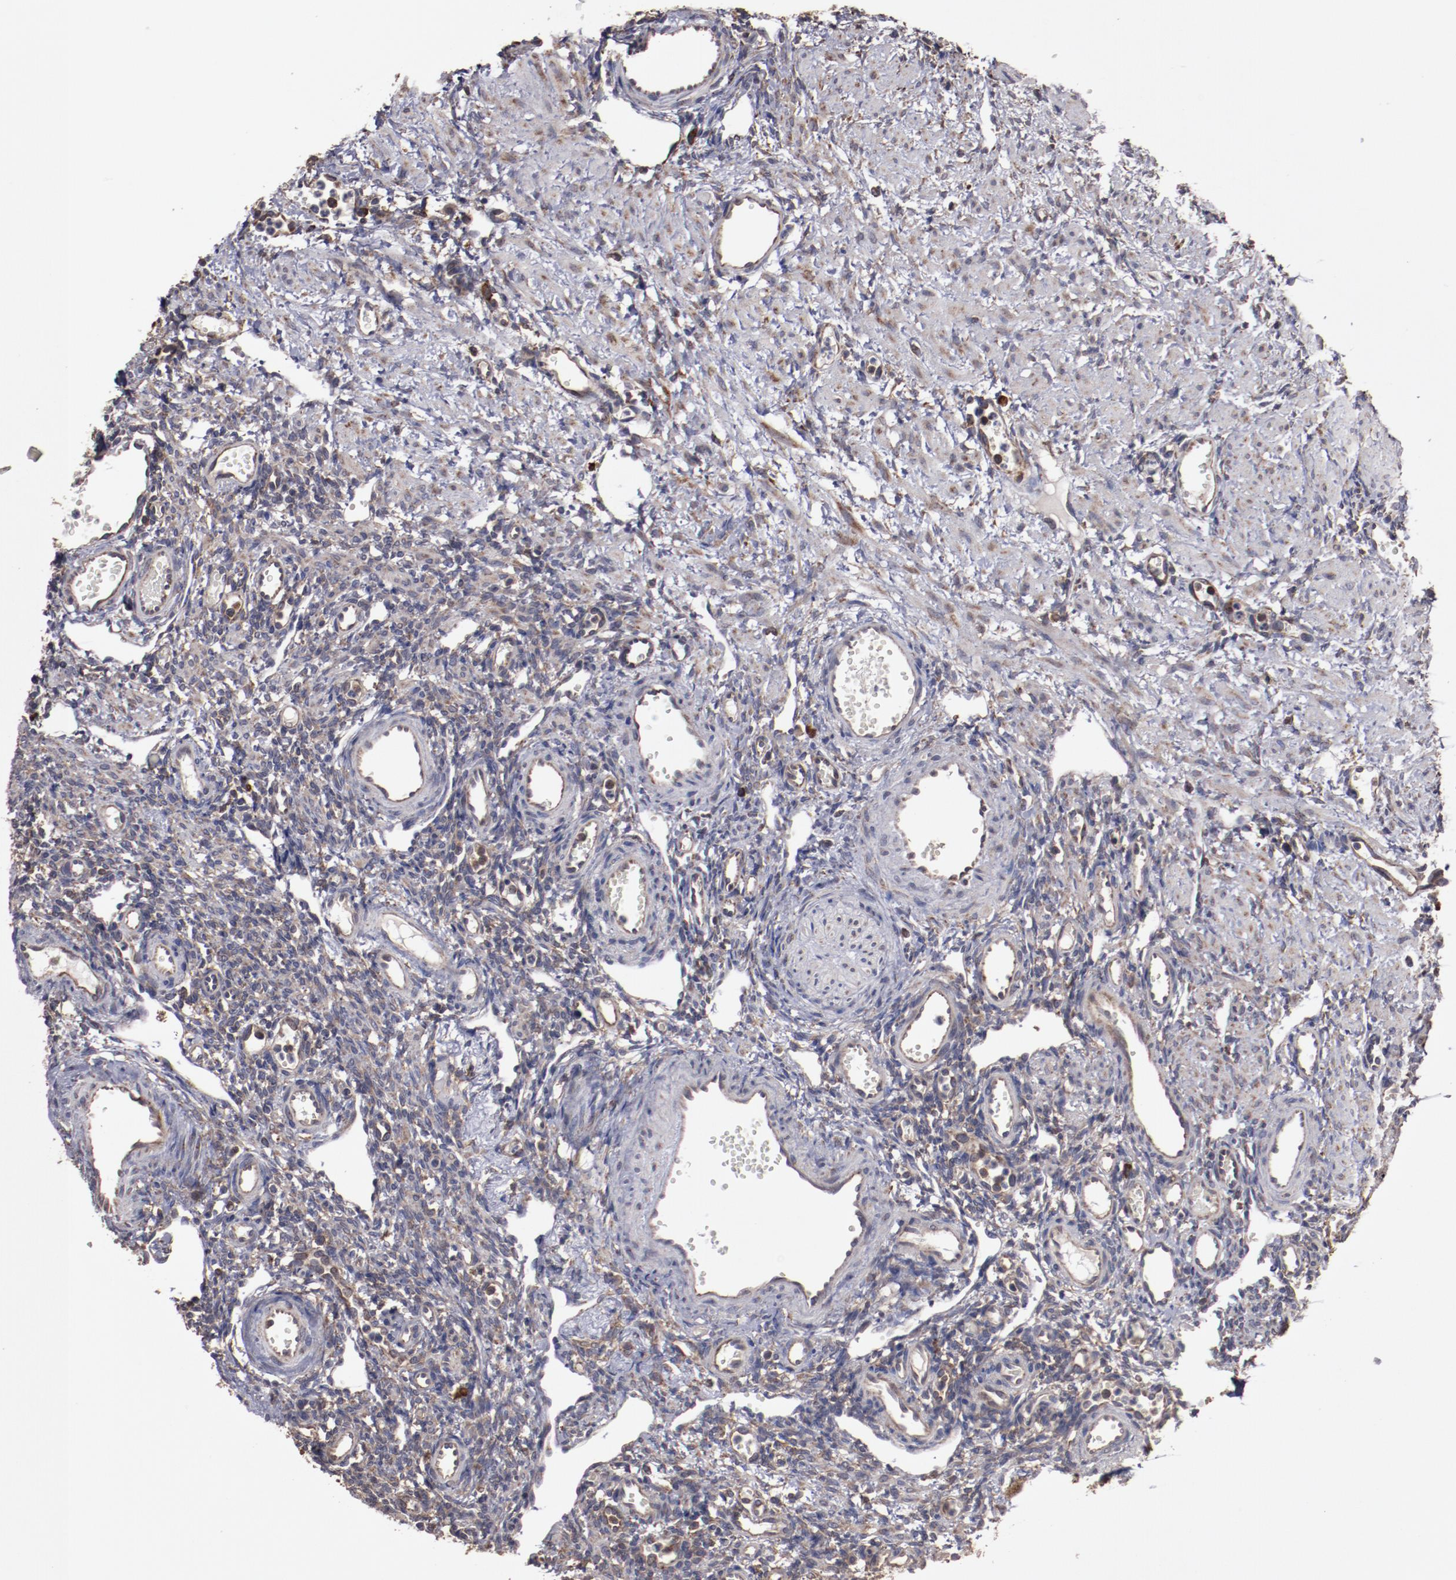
{"staining": {"intensity": "weak", "quantity": "25%-75%", "location": "cytoplasmic/membranous"}, "tissue": "ovary", "cell_type": "Ovarian stroma cells", "image_type": "normal", "snomed": [{"axis": "morphology", "description": "Normal tissue, NOS"}, {"axis": "topography", "description": "Ovary"}], "caption": "Immunohistochemistry (IHC) of benign human ovary exhibits low levels of weak cytoplasmic/membranous expression in about 25%-75% of ovarian stroma cells. Nuclei are stained in blue.", "gene": "RPS4X", "patient": {"sex": "female", "age": 33}}